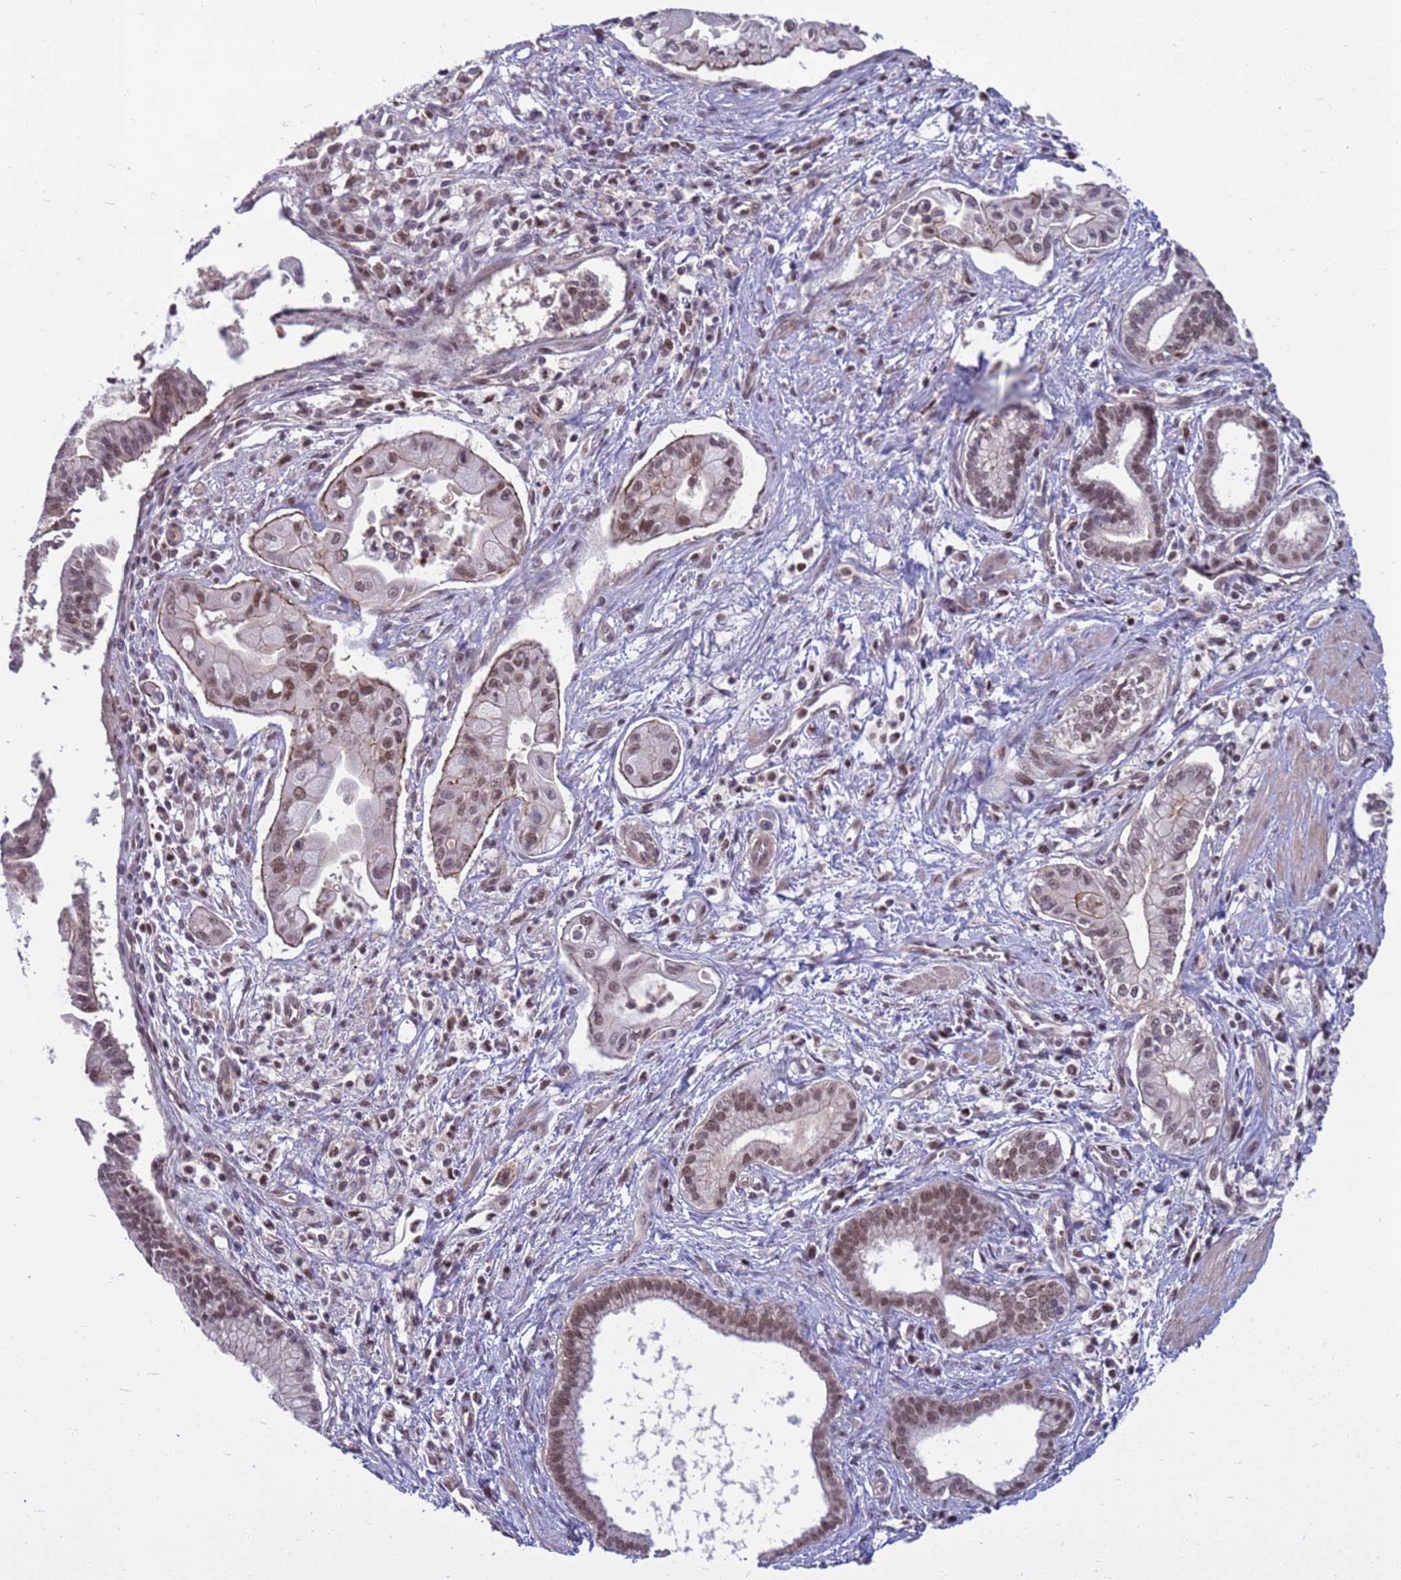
{"staining": {"intensity": "moderate", "quantity": "25%-75%", "location": "nuclear"}, "tissue": "pancreatic cancer", "cell_type": "Tumor cells", "image_type": "cancer", "snomed": [{"axis": "morphology", "description": "Adenocarcinoma, NOS"}, {"axis": "topography", "description": "Pancreas"}], "caption": "Protein expression analysis of human adenocarcinoma (pancreatic) reveals moderate nuclear positivity in about 25%-75% of tumor cells.", "gene": "NSL1", "patient": {"sex": "male", "age": 78}}